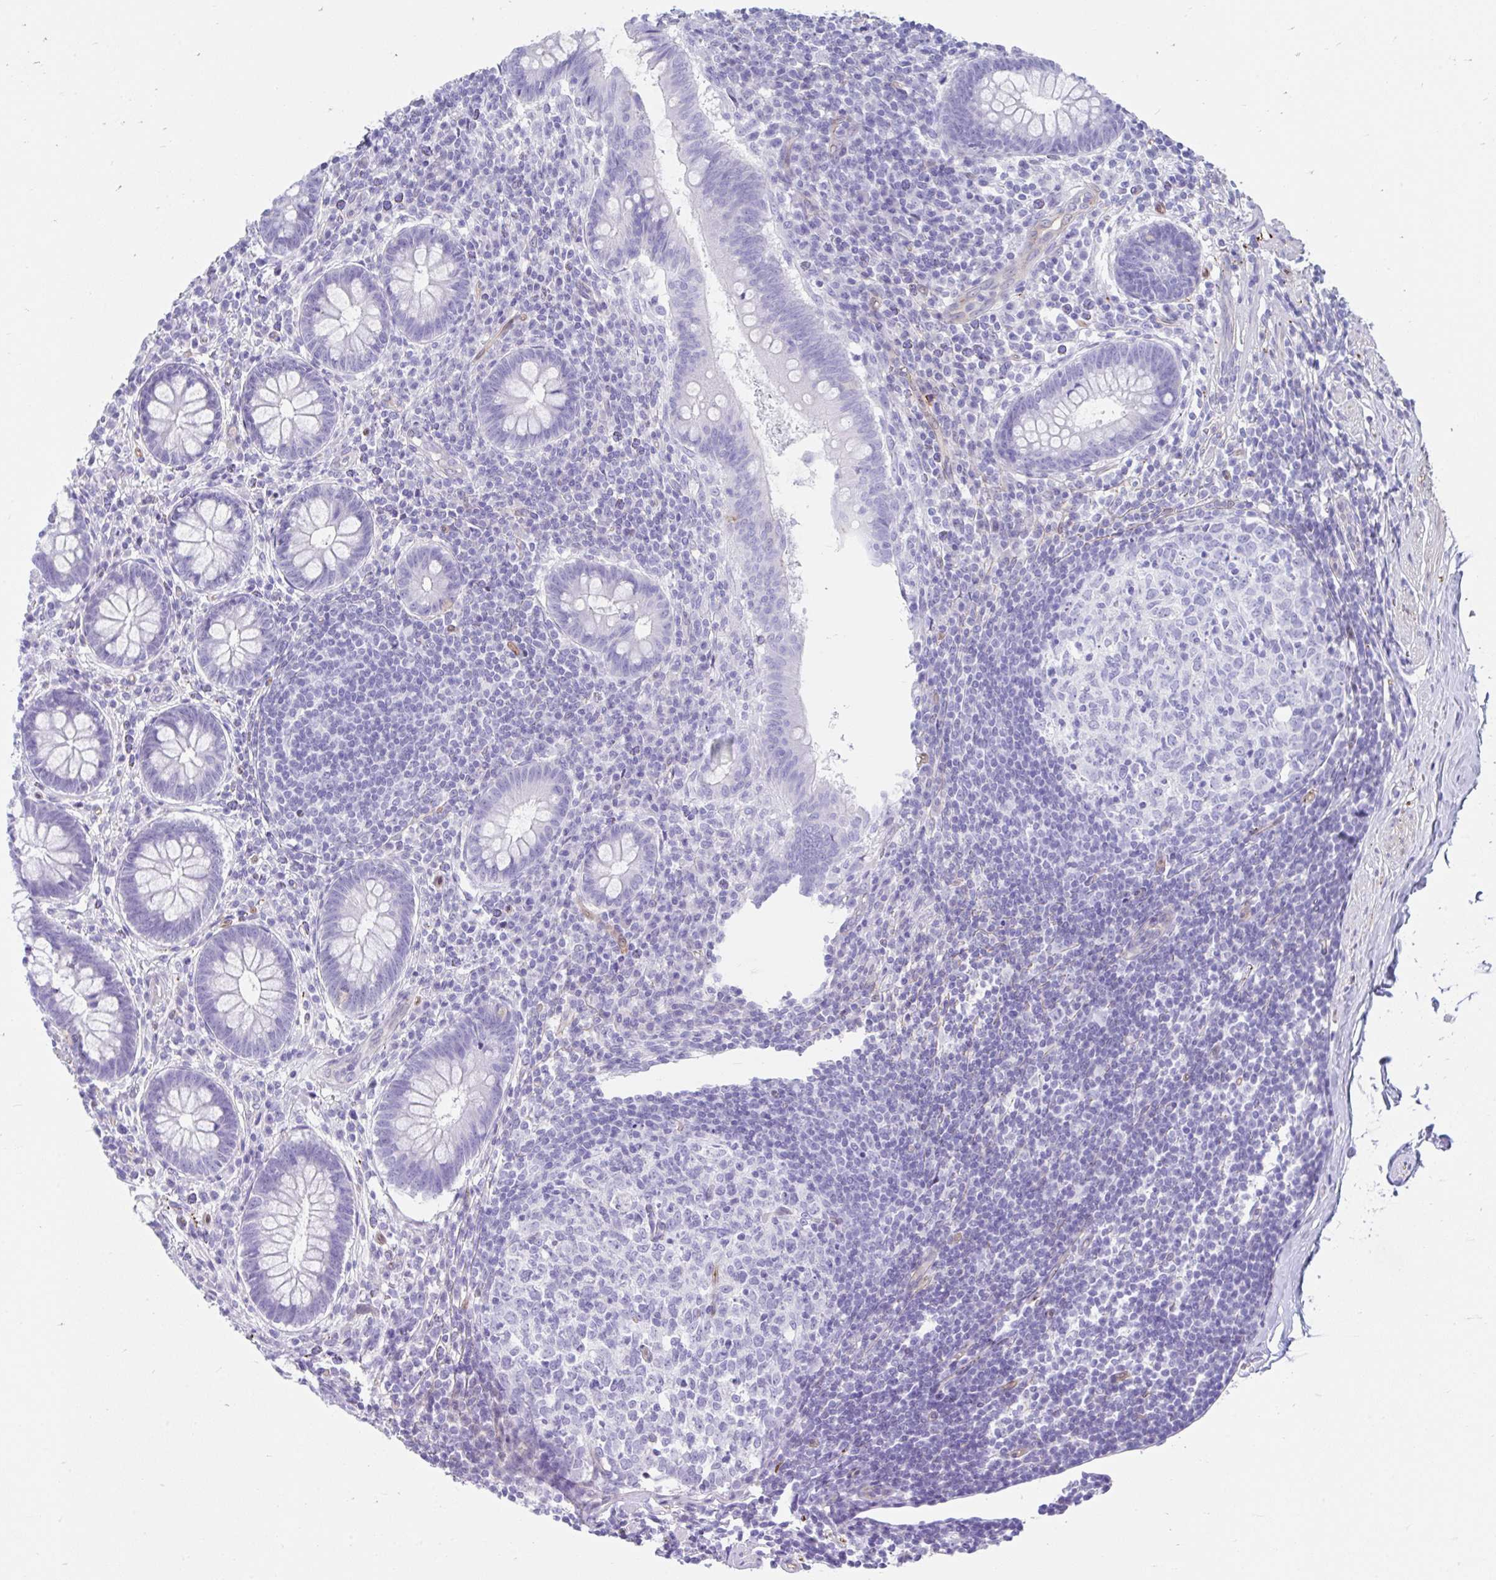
{"staining": {"intensity": "negative", "quantity": "none", "location": "none"}, "tissue": "appendix", "cell_type": "Glandular cells", "image_type": "normal", "snomed": [{"axis": "morphology", "description": "Normal tissue, NOS"}, {"axis": "topography", "description": "Appendix"}], "caption": "Histopathology image shows no significant protein positivity in glandular cells of unremarkable appendix.", "gene": "FAM107A", "patient": {"sex": "female", "age": 56}}